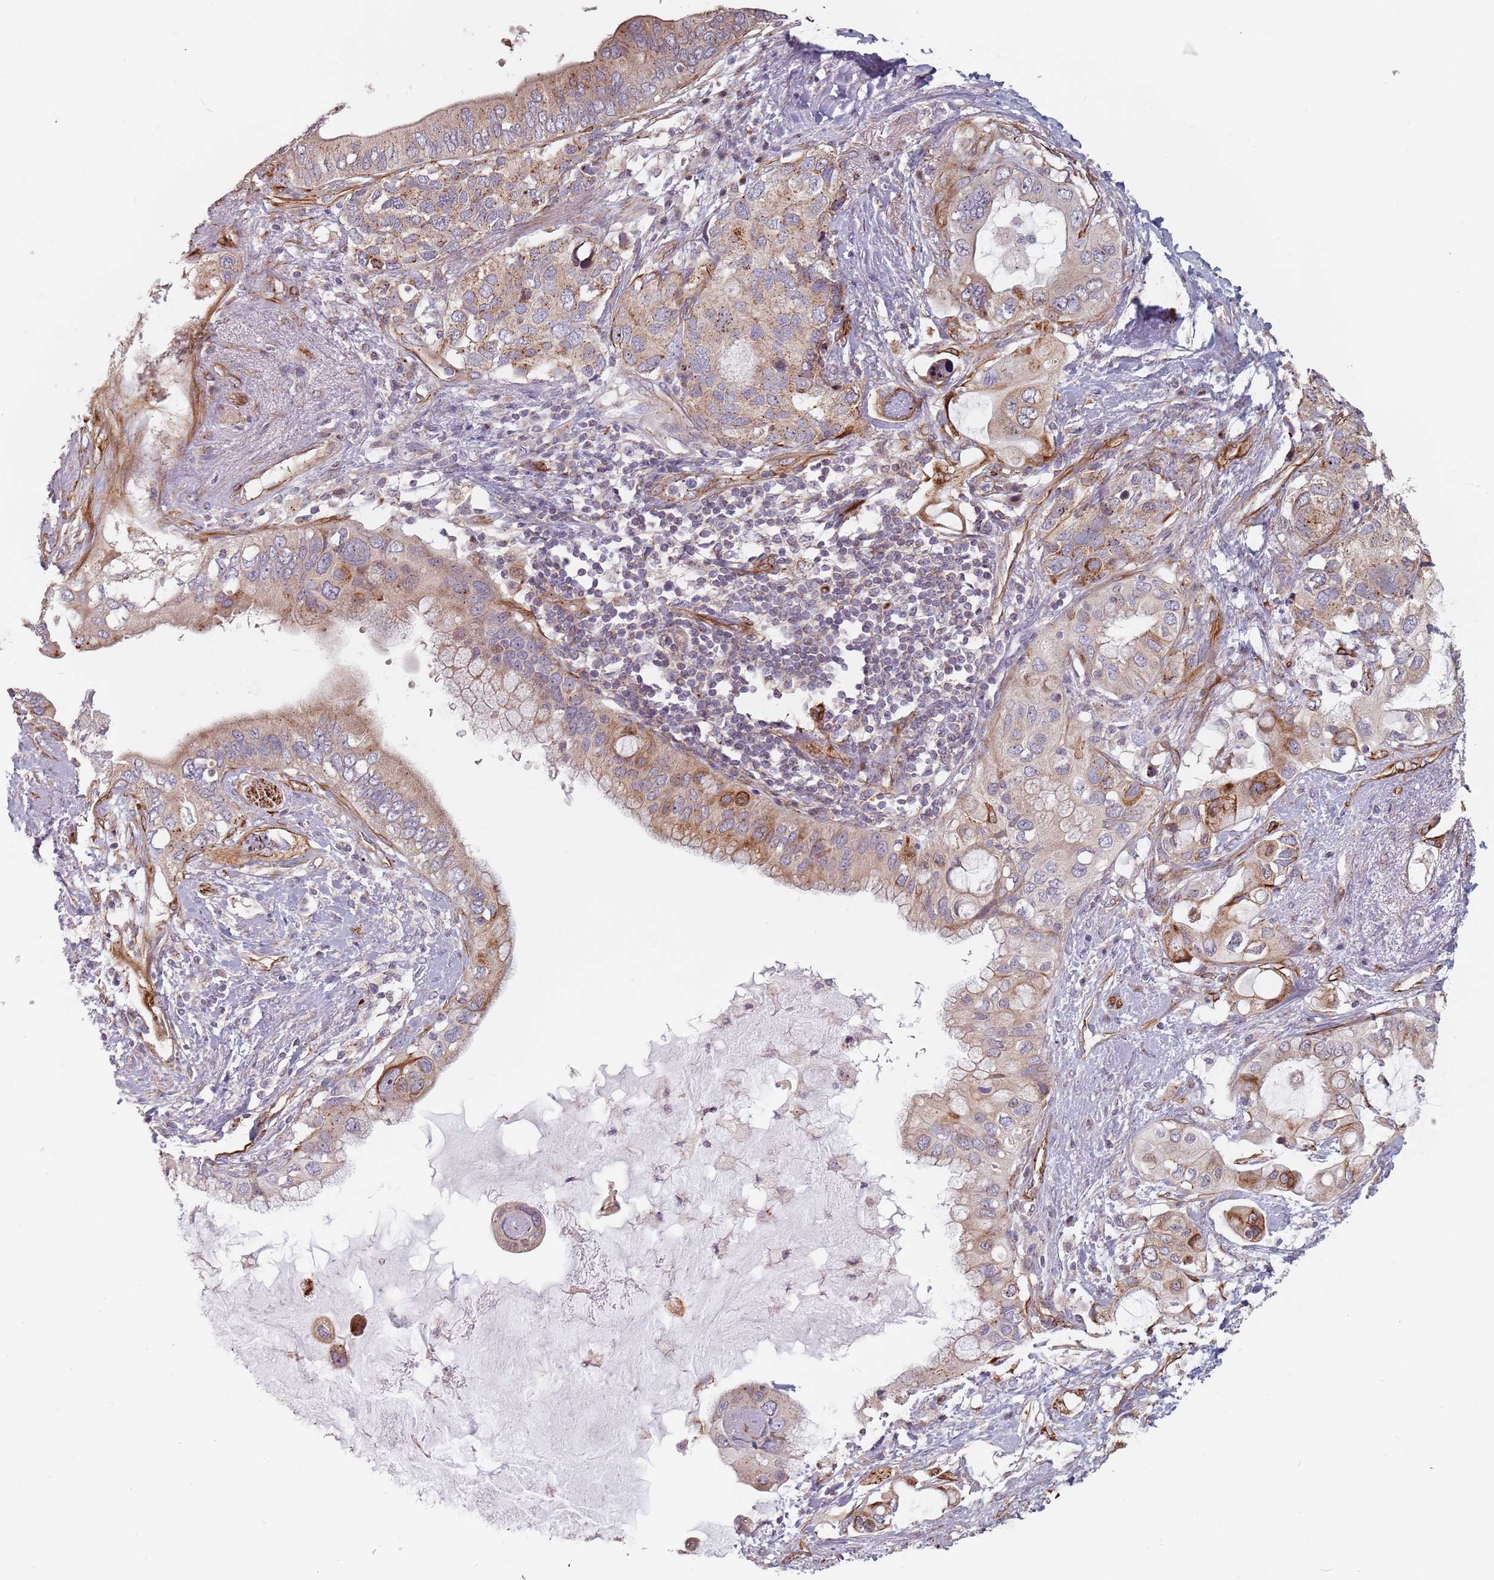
{"staining": {"intensity": "moderate", "quantity": ">75%", "location": "cytoplasmic/membranous"}, "tissue": "pancreatic cancer", "cell_type": "Tumor cells", "image_type": "cancer", "snomed": [{"axis": "morphology", "description": "Adenocarcinoma, NOS"}, {"axis": "topography", "description": "Pancreas"}], "caption": "Protein positivity by IHC reveals moderate cytoplasmic/membranous positivity in about >75% of tumor cells in pancreatic cancer (adenocarcinoma).", "gene": "GAS2L3", "patient": {"sex": "female", "age": 56}}